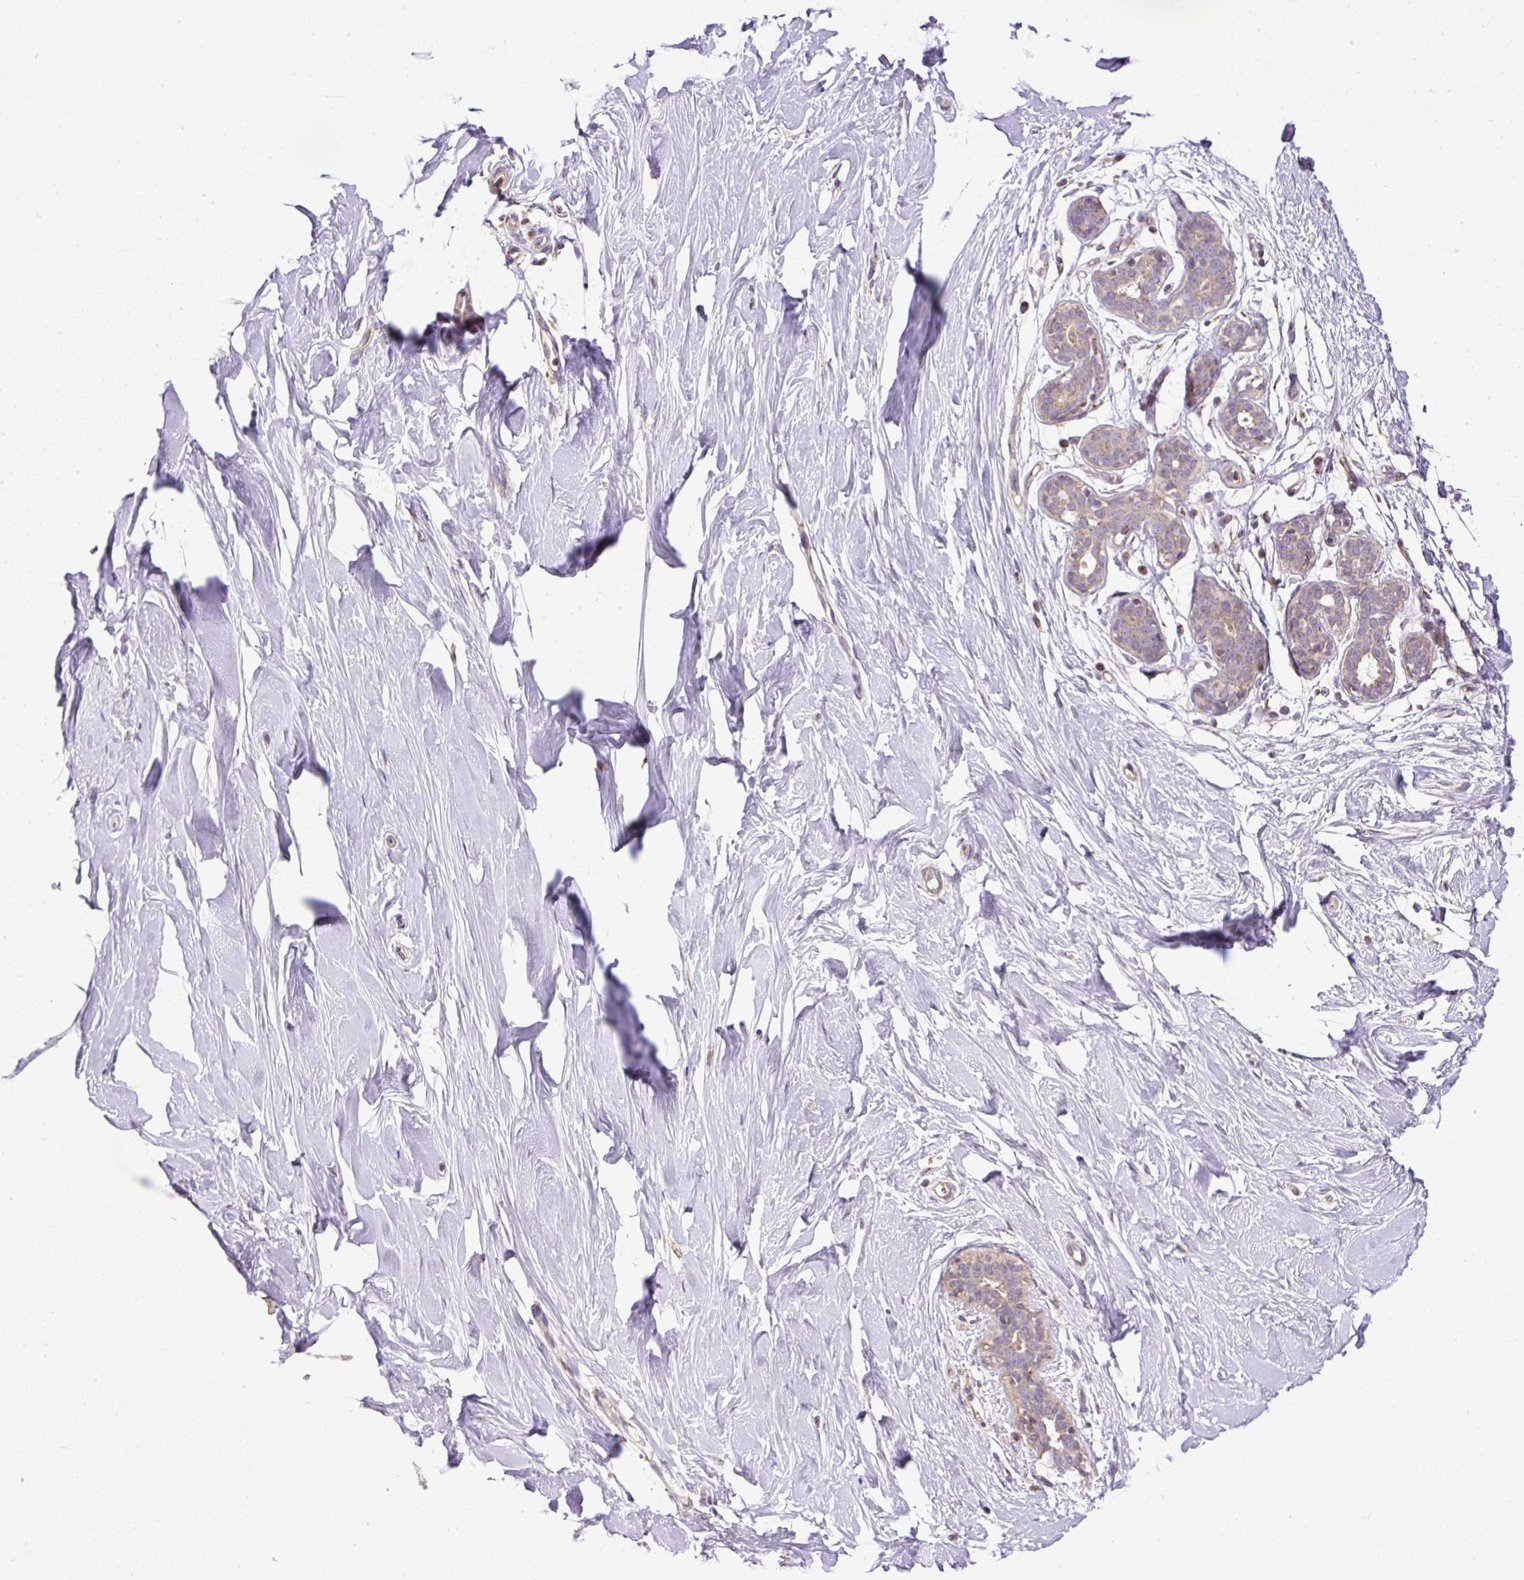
{"staining": {"intensity": "negative", "quantity": "none", "location": "none"}, "tissue": "breast", "cell_type": "Adipocytes", "image_type": "normal", "snomed": [{"axis": "morphology", "description": "Normal tissue, NOS"}, {"axis": "topography", "description": "Breast"}], "caption": "Immunohistochemical staining of normal human breast exhibits no significant expression in adipocytes.", "gene": "ZNF547", "patient": {"sex": "female", "age": 27}}